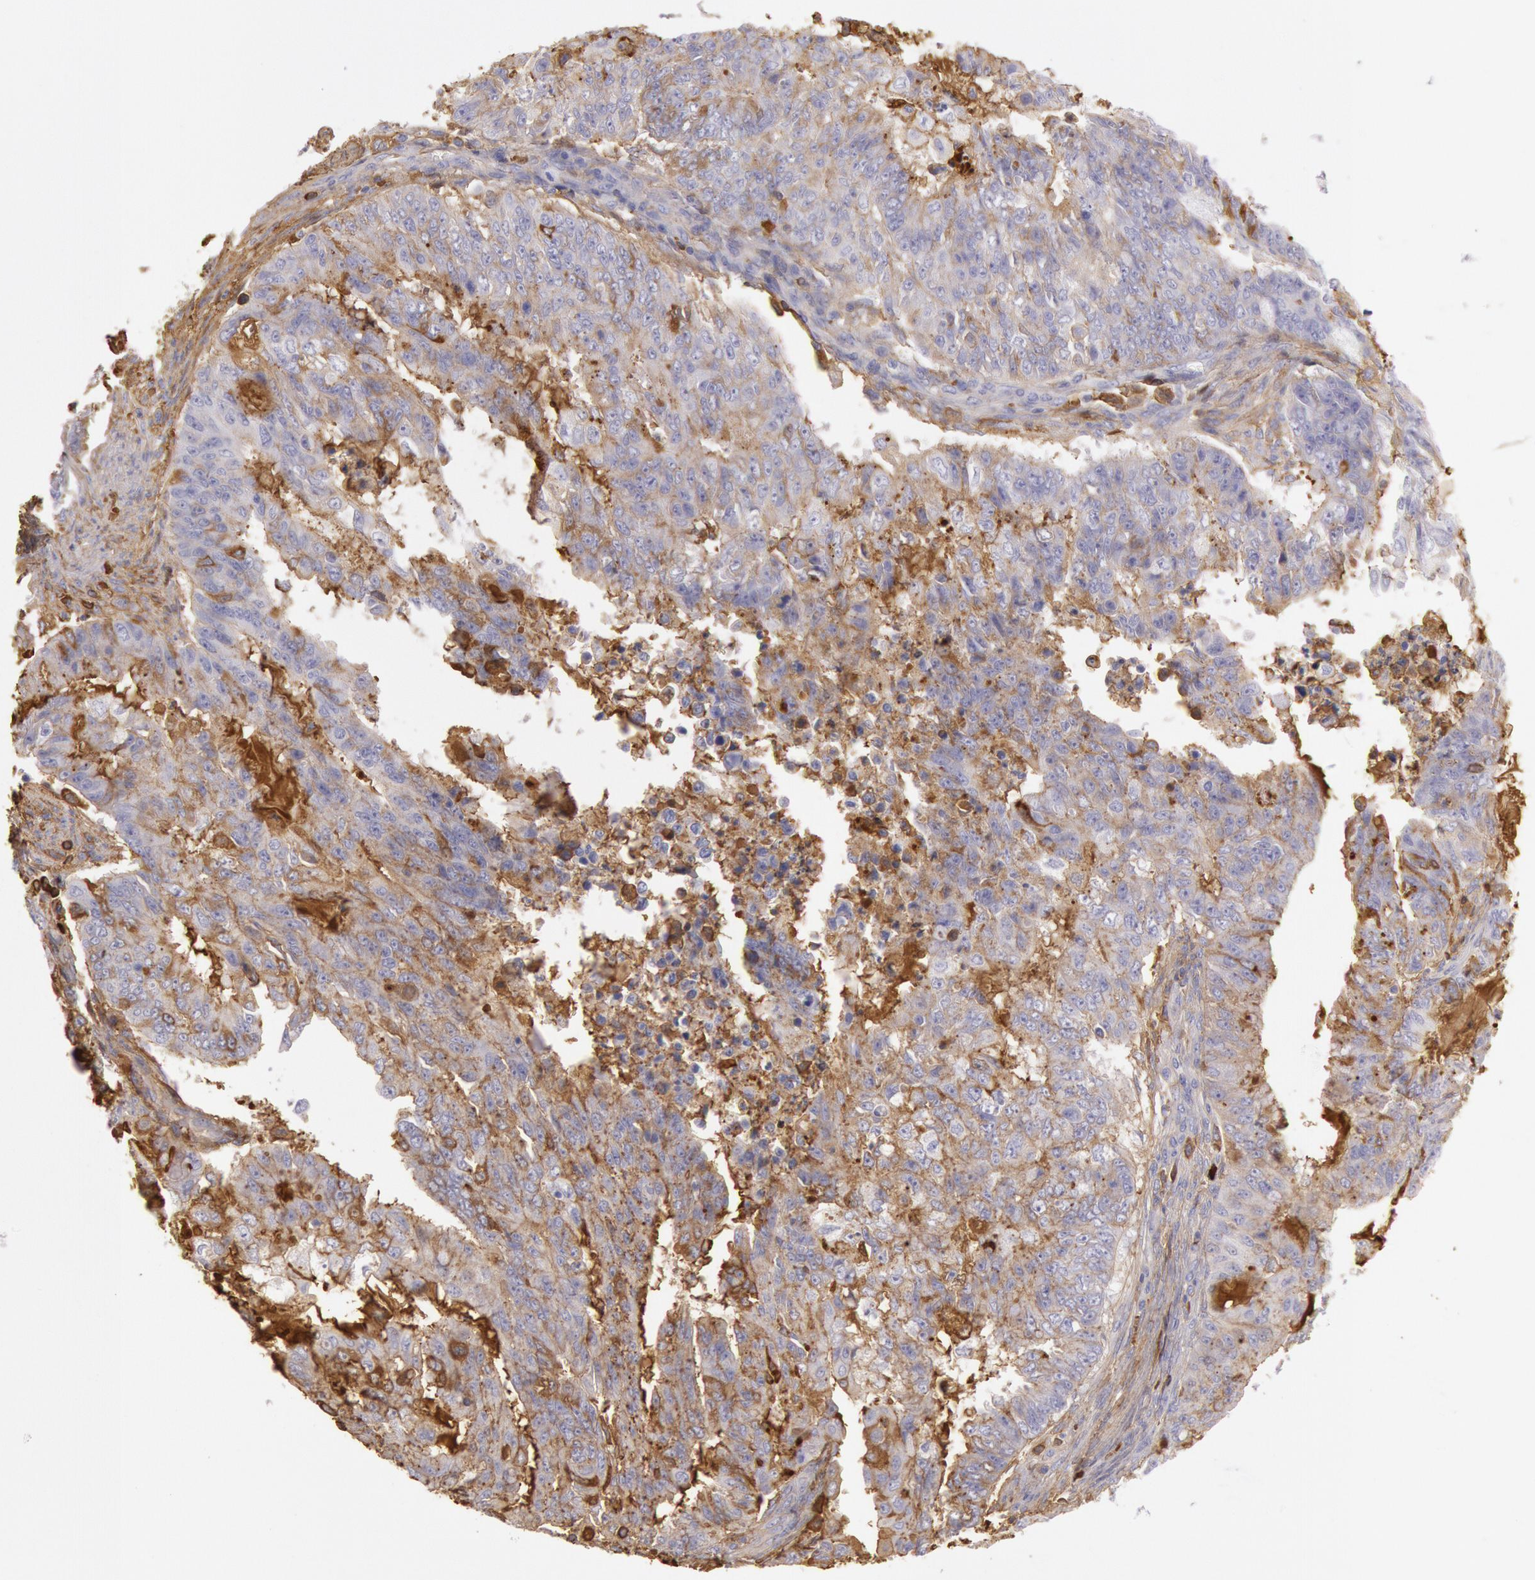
{"staining": {"intensity": "moderate", "quantity": "25%-75%", "location": "cytoplasmic/membranous"}, "tissue": "endometrial cancer", "cell_type": "Tumor cells", "image_type": "cancer", "snomed": [{"axis": "morphology", "description": "Adenocarcinoma, NOS"}, {"axis": "topography", "description": "Endometrium"}], "caption": "Endometrial cancer was stained to show a protein in brown. There is medium levels of moderate cytoplasmic/membranous positivity in approximately 25%-75% of tumor cells.", "gene": "IGHG1", "patient": {"sex": "female", "age": 75}}